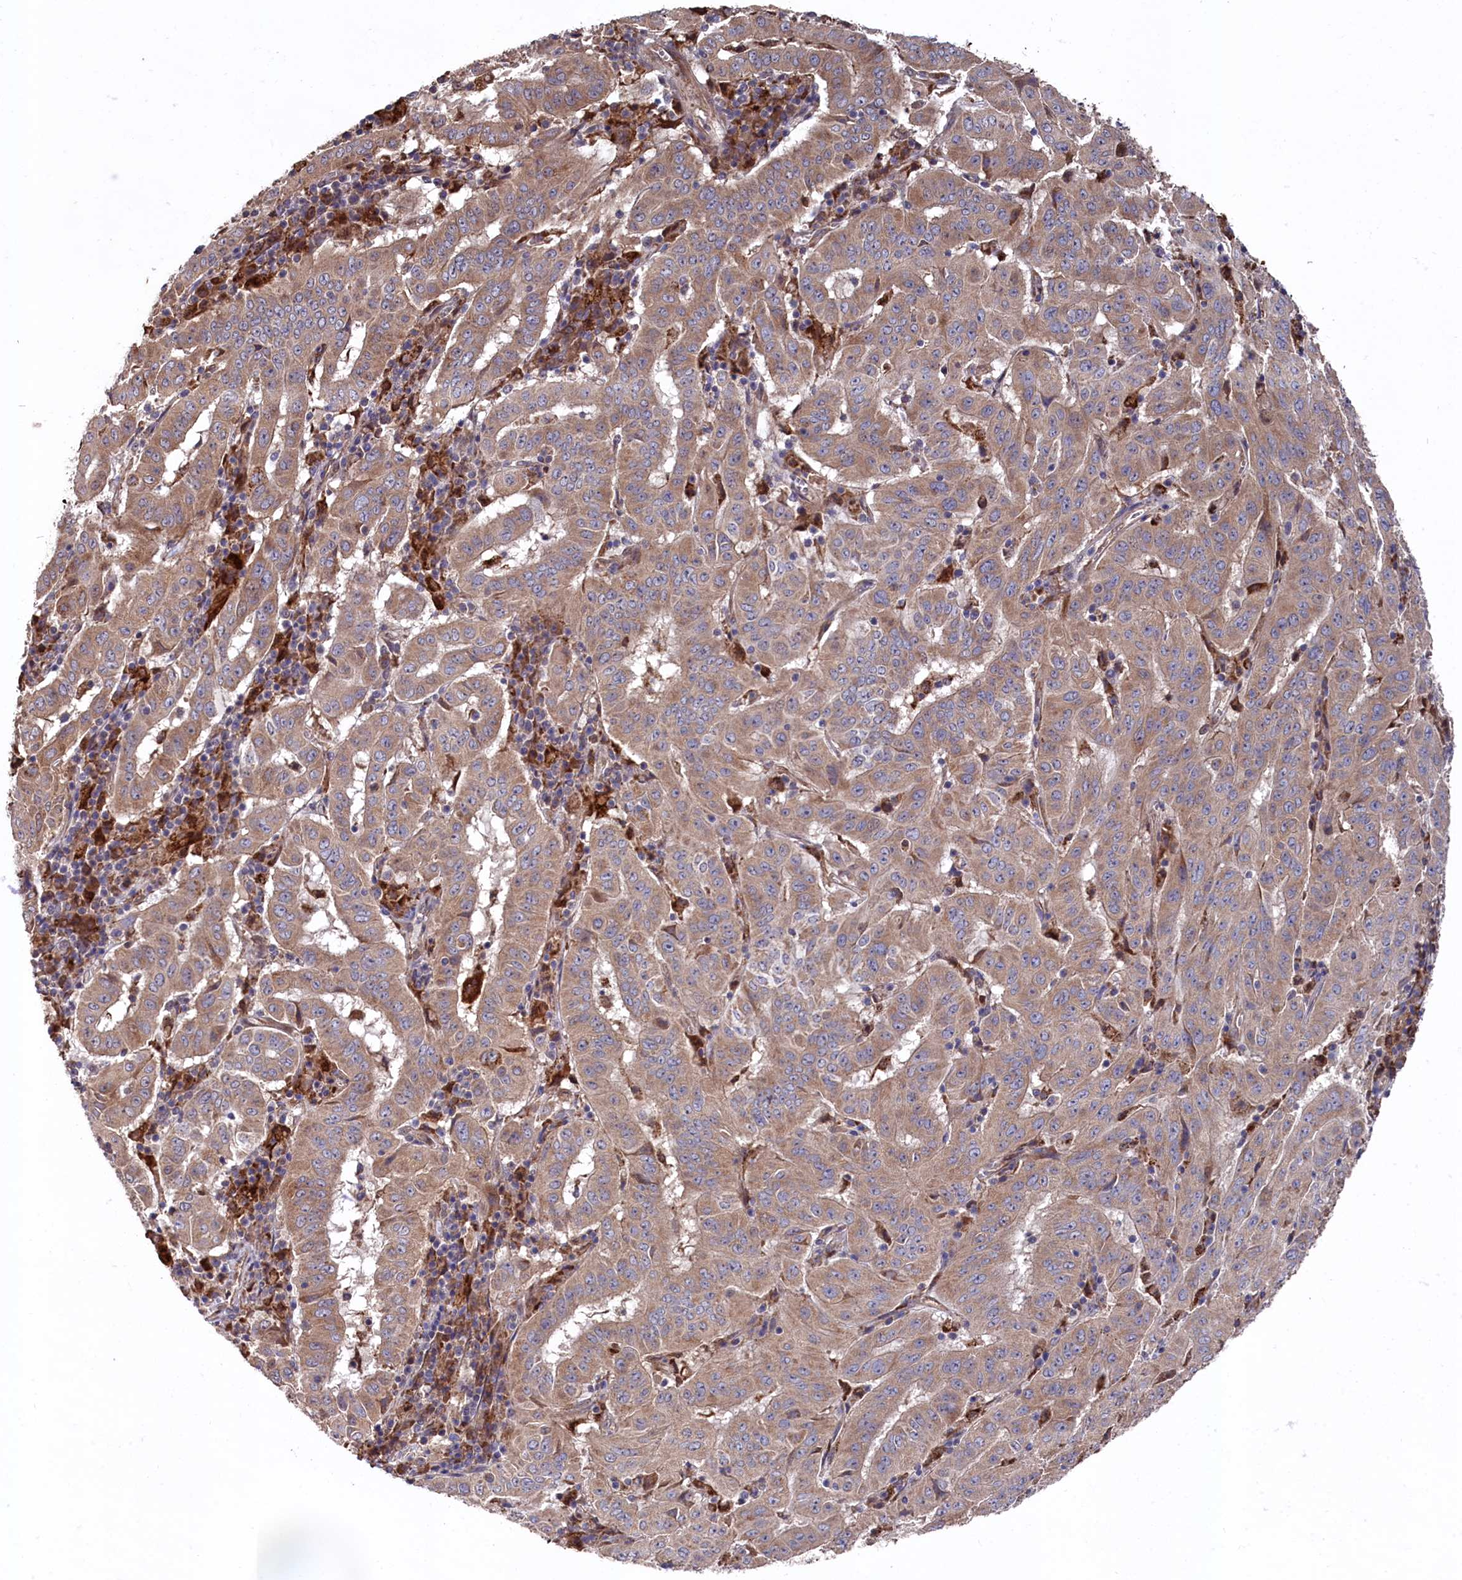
{"staining": {"intensity": "weak", "quantity": ">75%", "location": "cytoplasmic/membranous"}, "tissue": "pancreatic cancer", "cell_type": "Tumor cells", "image_type": "cancer", "snomed": [{"axis": "morphology", "description": "Adenocarcinoma, NOS"}, {"axis": "topography", "description": "Pancreas"}], "caption": "Tumor cells demonstrate weak cytoplasmic/membranous expression in about >75% of cells in pancreatic adenocarcinoma.", "gene": "SLC12A4", "patient": {"sex": "male", "age": 63}}